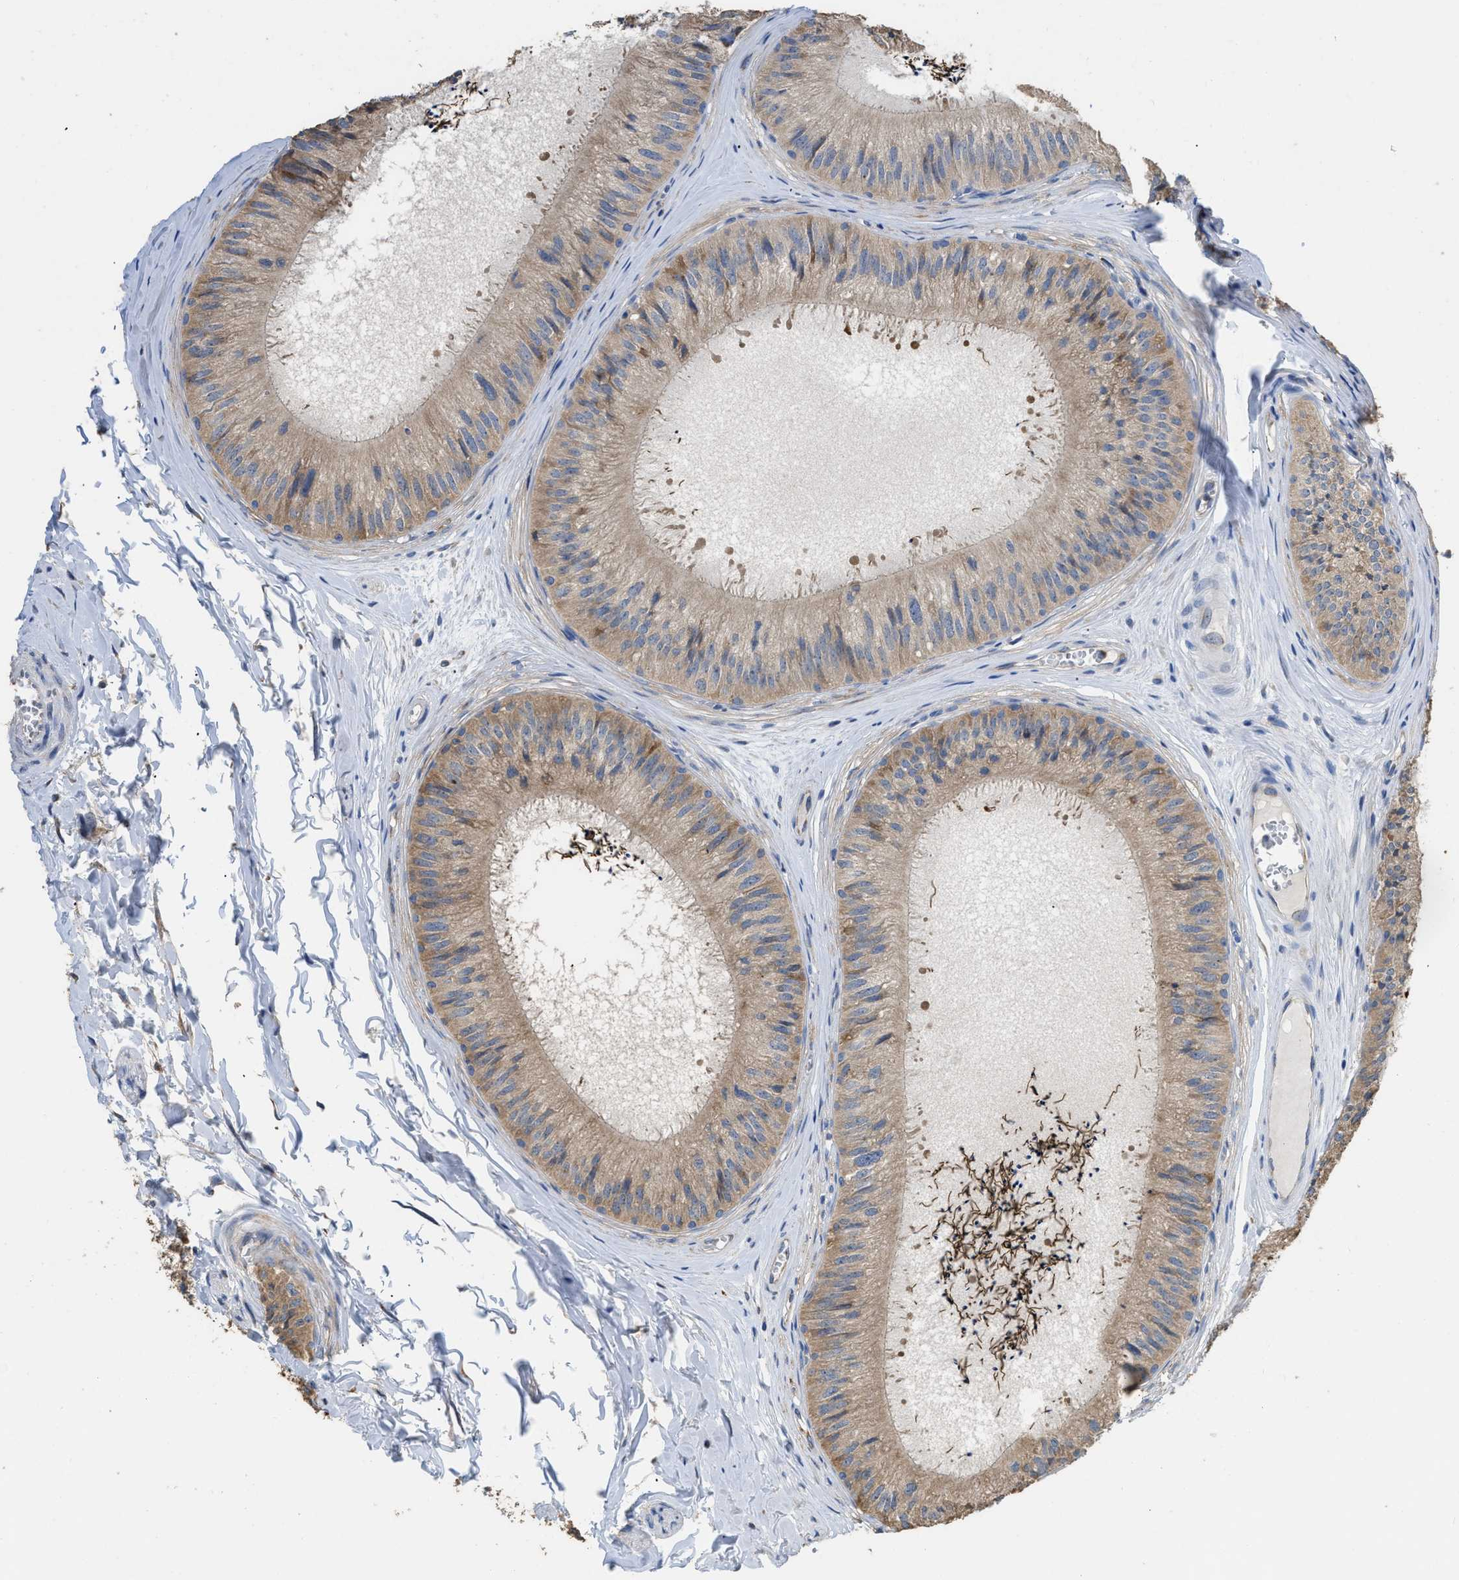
{"staining": {"intensity": "moderate", "quantity": ">75%", "location": "cytoplasmic/membranous"}, "tissue": "epididymis", "cell_type": "Glandular cells", "image_type": "normal", "snomed": [{"axis": "morphology", "description": "Normal tissue, NOS"}, {"axis": "topography", "description": "Epididymis"}], "caption": "This is an image of immunohistochemistry staining of unremarkable epididymis, which shows moderate staining in the cytoplasmic/membranous of glandular cells.", "gene": "AK2", "patient": {"sex": "male", "age": 31}}